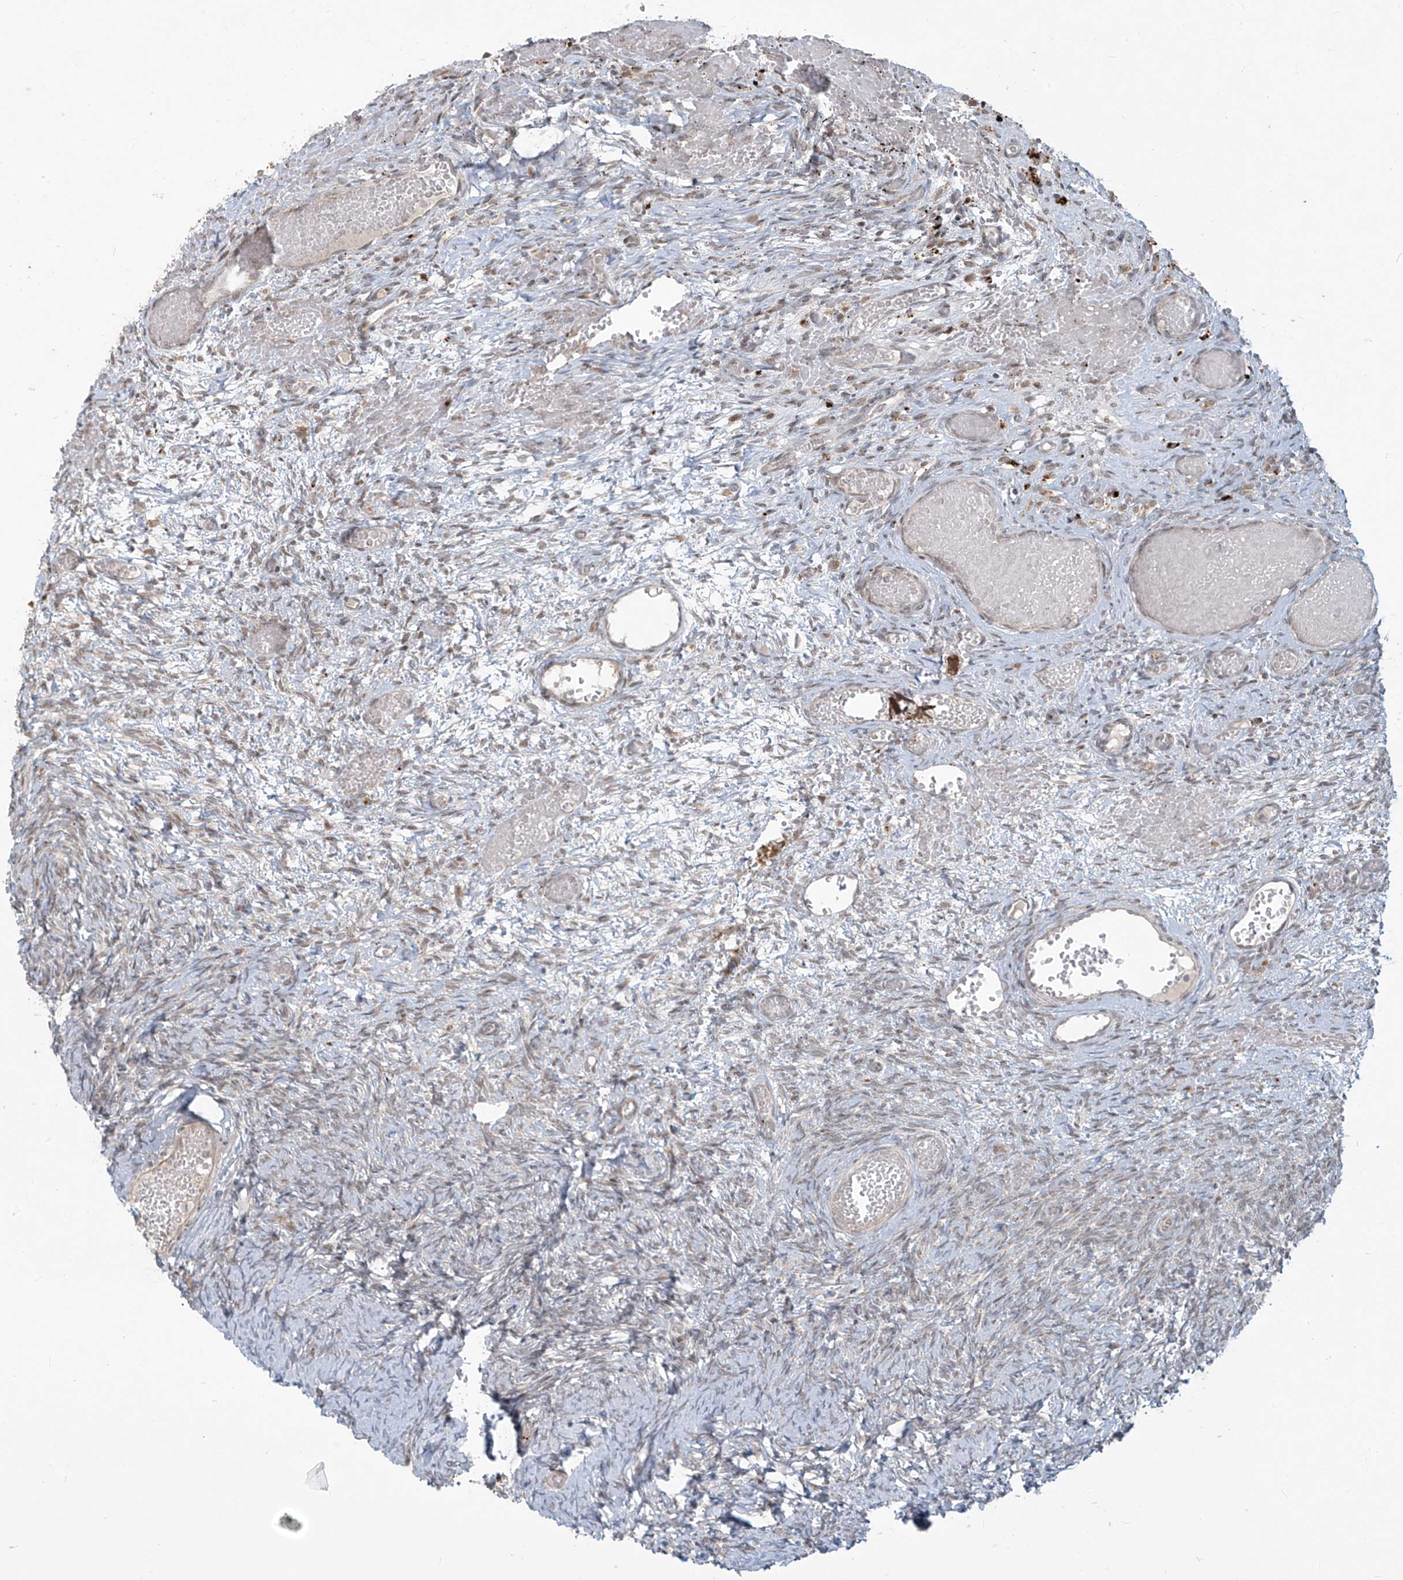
{"staining": {"intensity": "weak", "quantity": "<25%", "location": "nuclear"}, "tissue": "ovary", "cell_type": "Ovarian stroma cells", "image_type": "normal", "snomed": [{"axis": "morphology", "description": "Adenocarcinoma, NOS"}, {"axis": "topography", "description": "Endometrium"}], "caption": "Immunohistochemical staining of unremarkable human ovary shows no significant positivity in ovarian stroma cells.", "gene": "PLEKHM3", "patient": {"sex": "female", "age": 32}}